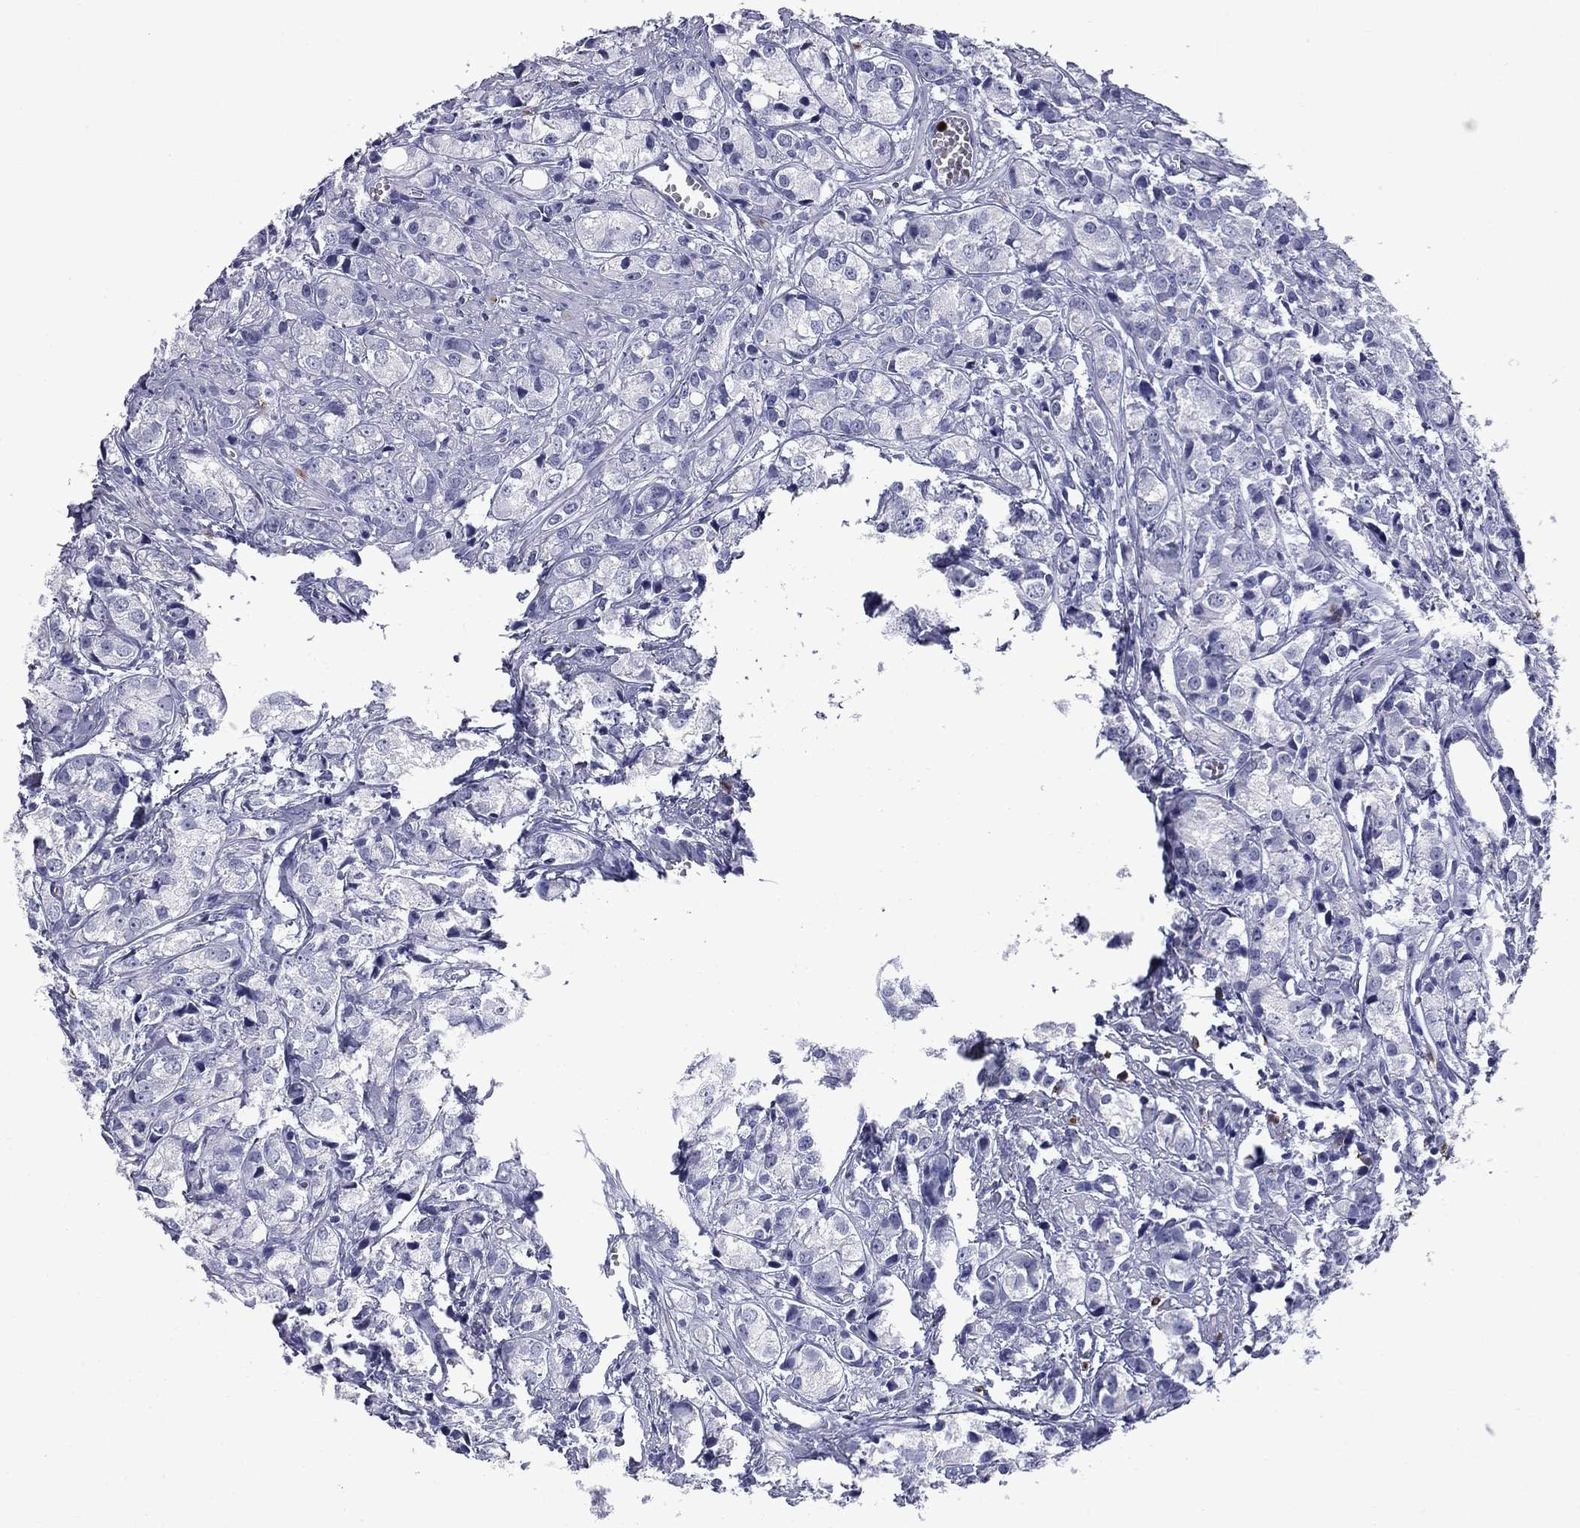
{"staining": {"intensity": "negative", "quantity": "none", "location": "none"}, "tissue": "prostate cancer", "cell_type": "Tumor cells", "image_type": "cancer", "snomed": [{"axis": "morphology", "description": "Adenocarcinoma, Medium grade"}, {"axis": "topography", "description": "Prostate"}], "caption": "DAB (3,3'-diaminobenzidine) immunohistochemical staining of medium-grade adenocarcinoma (prostate) demonstrates no significant positivity in tumor cells.", "gene": "TRIM29", "patient": {"sex": "male", "age": 74}}